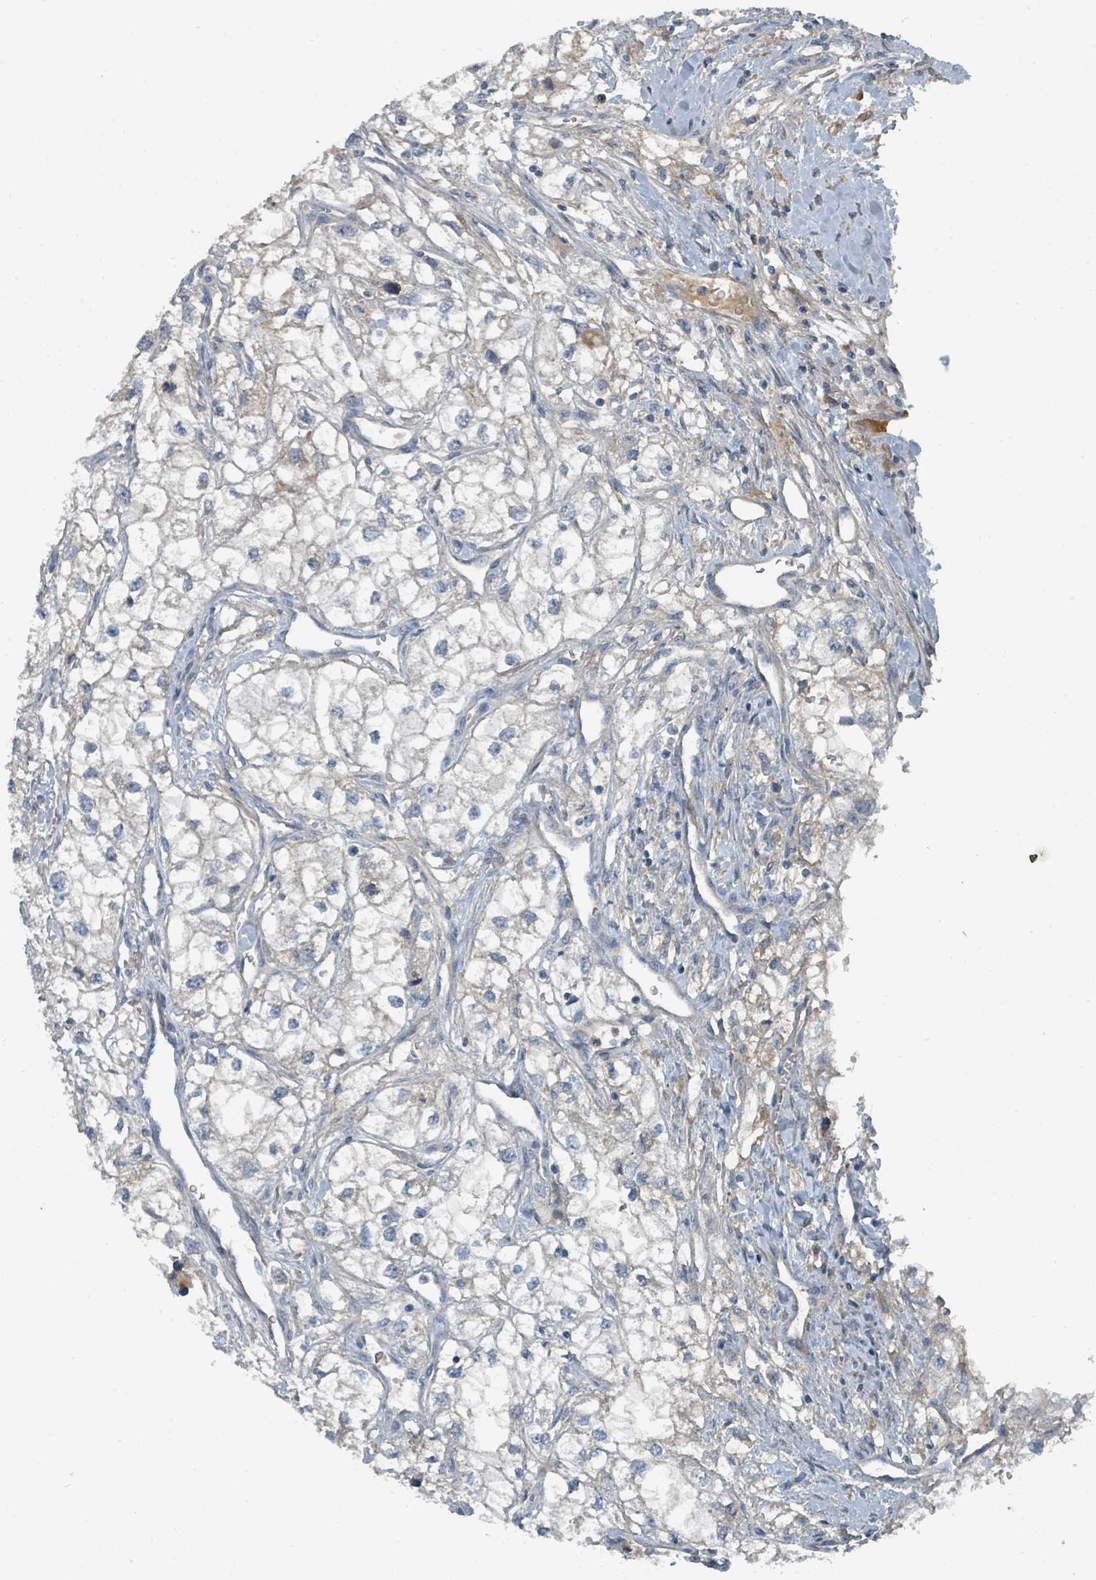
{"staining": {"intensity": "weak", "quantity": "25%-75%", "location": "cytoplasmic/membranous"}, "tissue": "renal cancer", "cell_type": "Tumor cells", "image_type": "cancer", "snomed": [{"axis": "morphology", "description": "Adenocarcinoma, NOS"}, {"axis": "topography", "description": "Kidney"}], "caption": "A brown stain highlights weak cytoplasmic/membranous staining of a protein in human adenocarcinoma (renal) tumor cells.", "gene": "SLC44A5", "patient": {"sex": "male", "age": 59}}